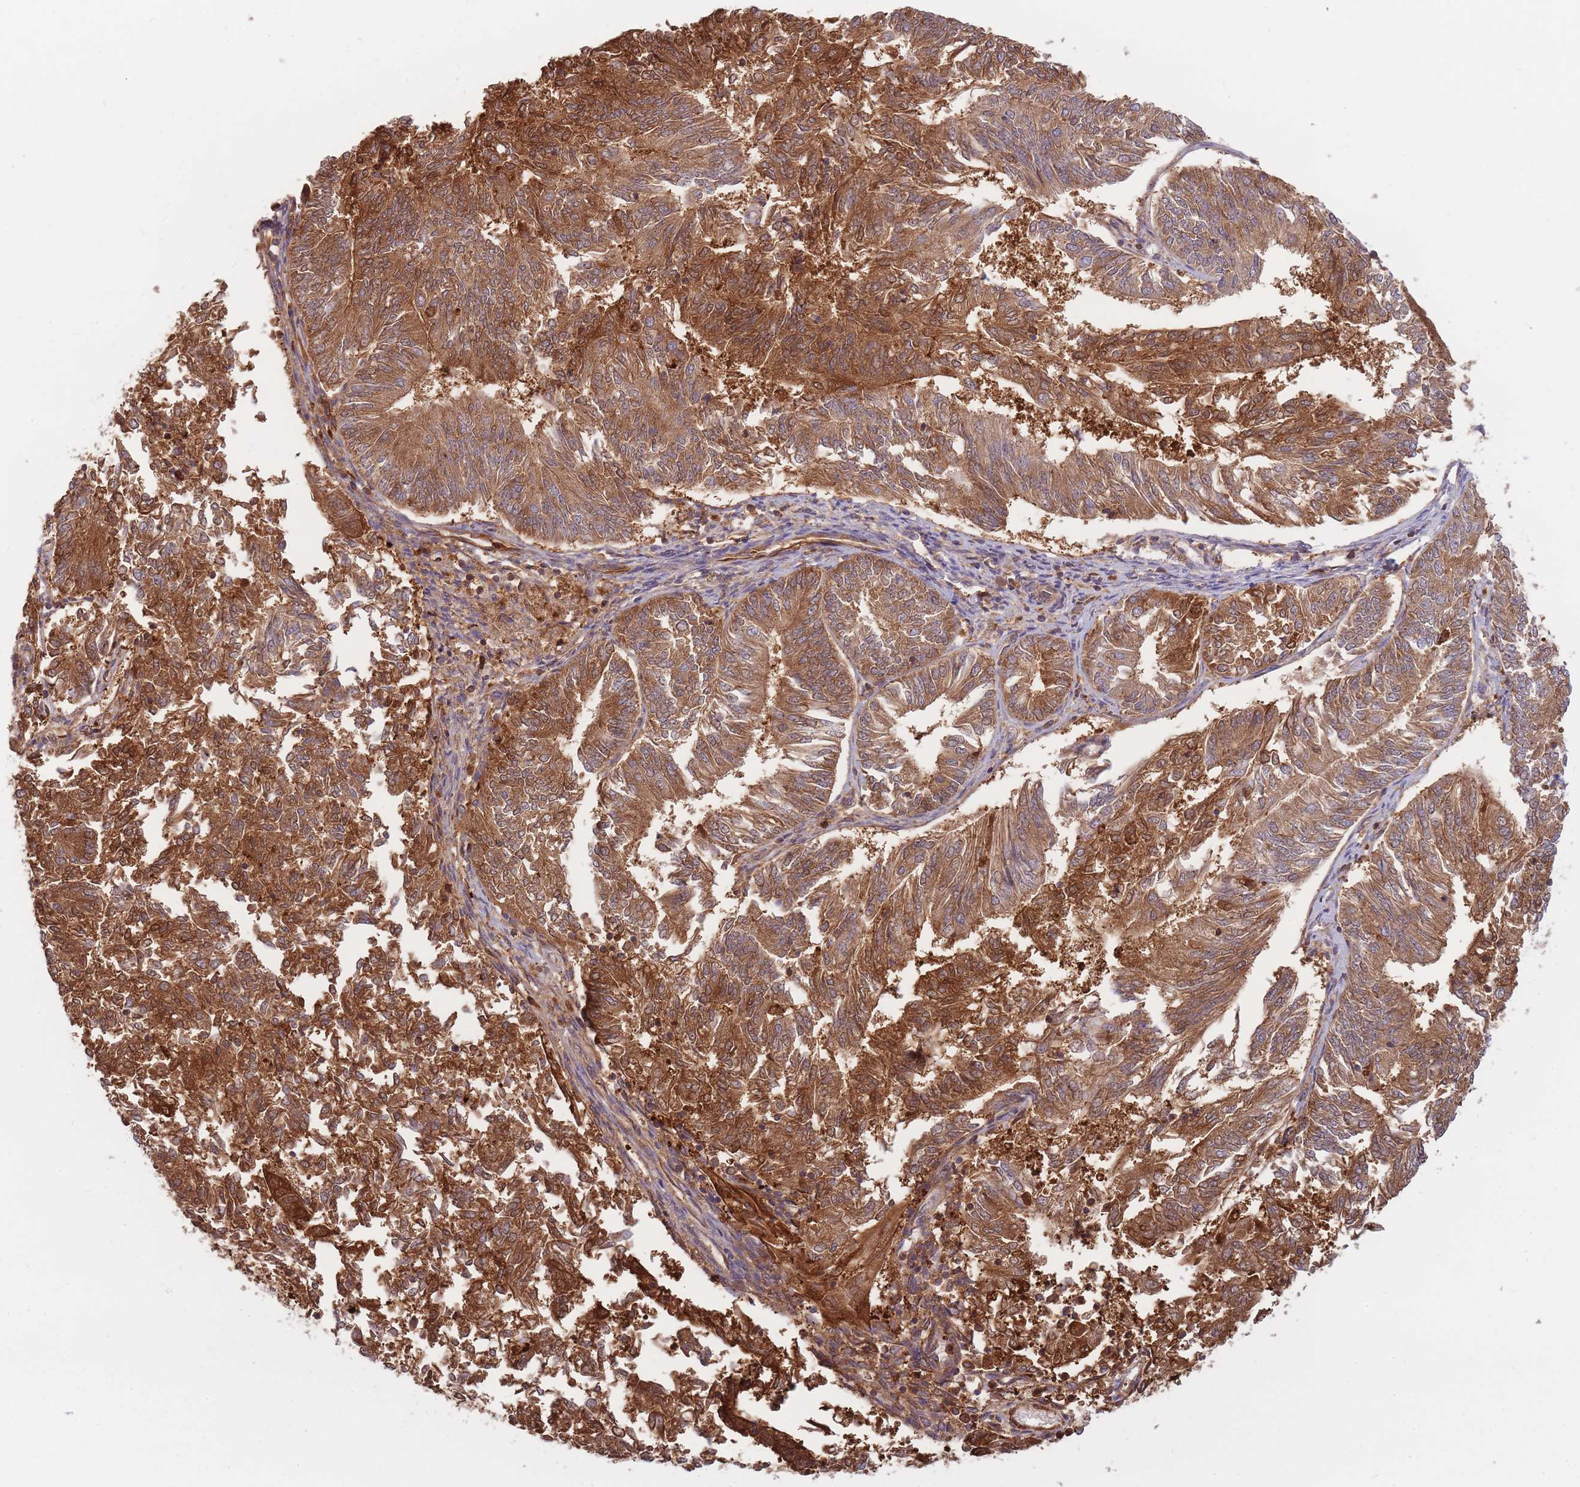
{"staining": {"intensity": "moderate", "quantity": ">75%", "location": "cytoplasmic/membranous"}, "tissue": "endometrial cancer", "cell_type": "Tumor cells", "image_type": "cancer", "snomed": [{"axis": "morphology", "description": "Adenocarcinoma, NOS"}, {"axis": "topography", "description": "Endometrium"}], "caption": "Immunohistochemistry photomicrograph of neoplastic tissue: endometrial cancer stained using IHC shows medium levels of moderate protein expression localized specifically in the cytoplasmic/membranous of tumor cells, appearing as a cytoplasmic/membranous brown color.", "gene": "SLC4A9", "patient": {"sex": "female", "age": 58}}